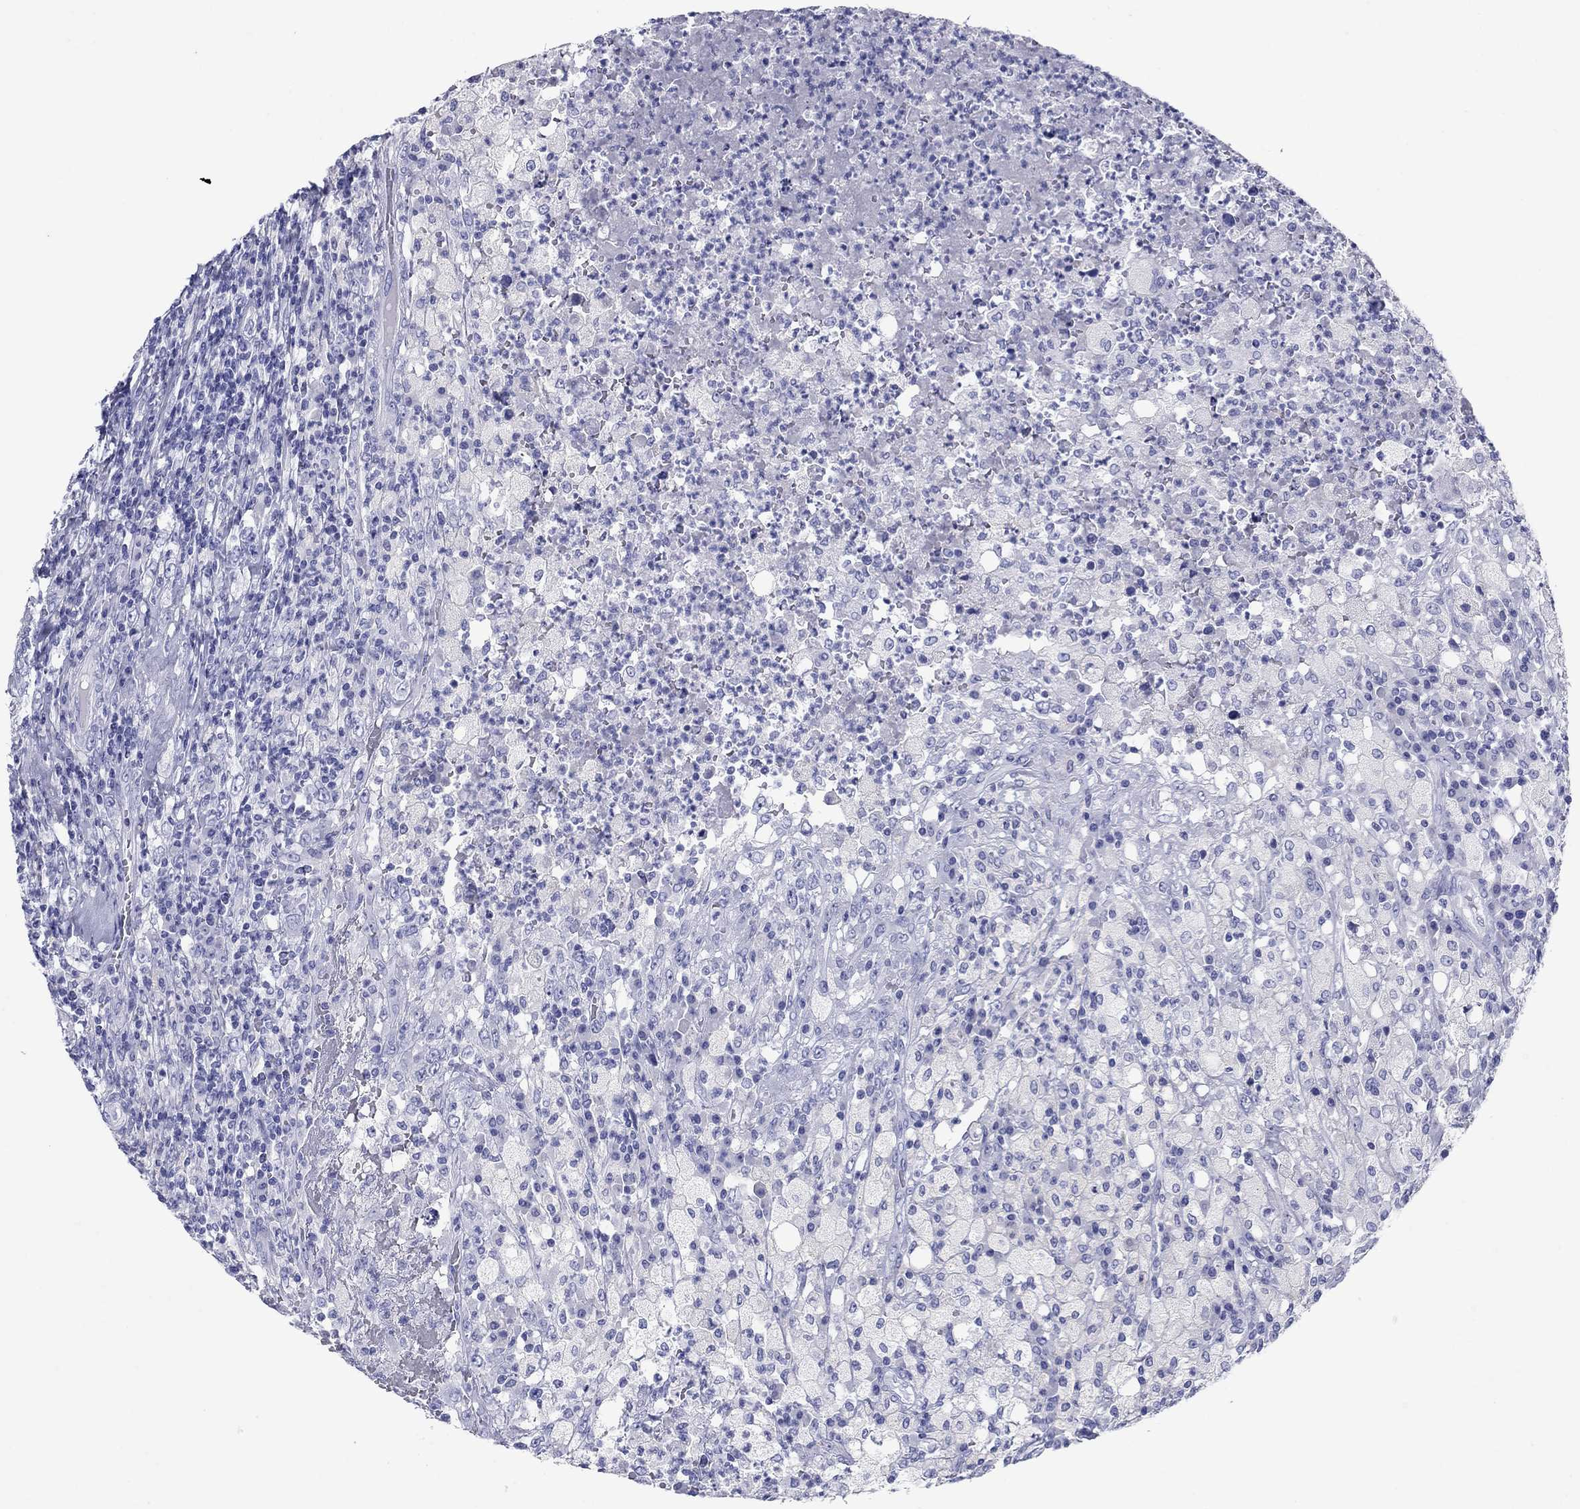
{"staining": {"intensity": "negative", "quantity": "none", "location": "none"}, "tissue": "testis cancer", "cell_type": "Tumor cells", "image_type": "cancer", "snomed": [{"axis": "morphology", "description": "Necrosis, NOS"}, {"axis": "morphology", "description": "Carcinoma, Embryonal, NOS"}, {"axis": "topography", "description": "Testis"}], "caption": "Tumor cells show no significant protein expression in embryonal carcinoma (testis). (Stains: DAB (3,3'-diaminobenzidine) immunohistochemistry with hematoxylin counter stain, Microscopy: brightfield microscopy at high magnification).", "gene": "ATP4A", "patient": {"sex": "male", "age": 19}}